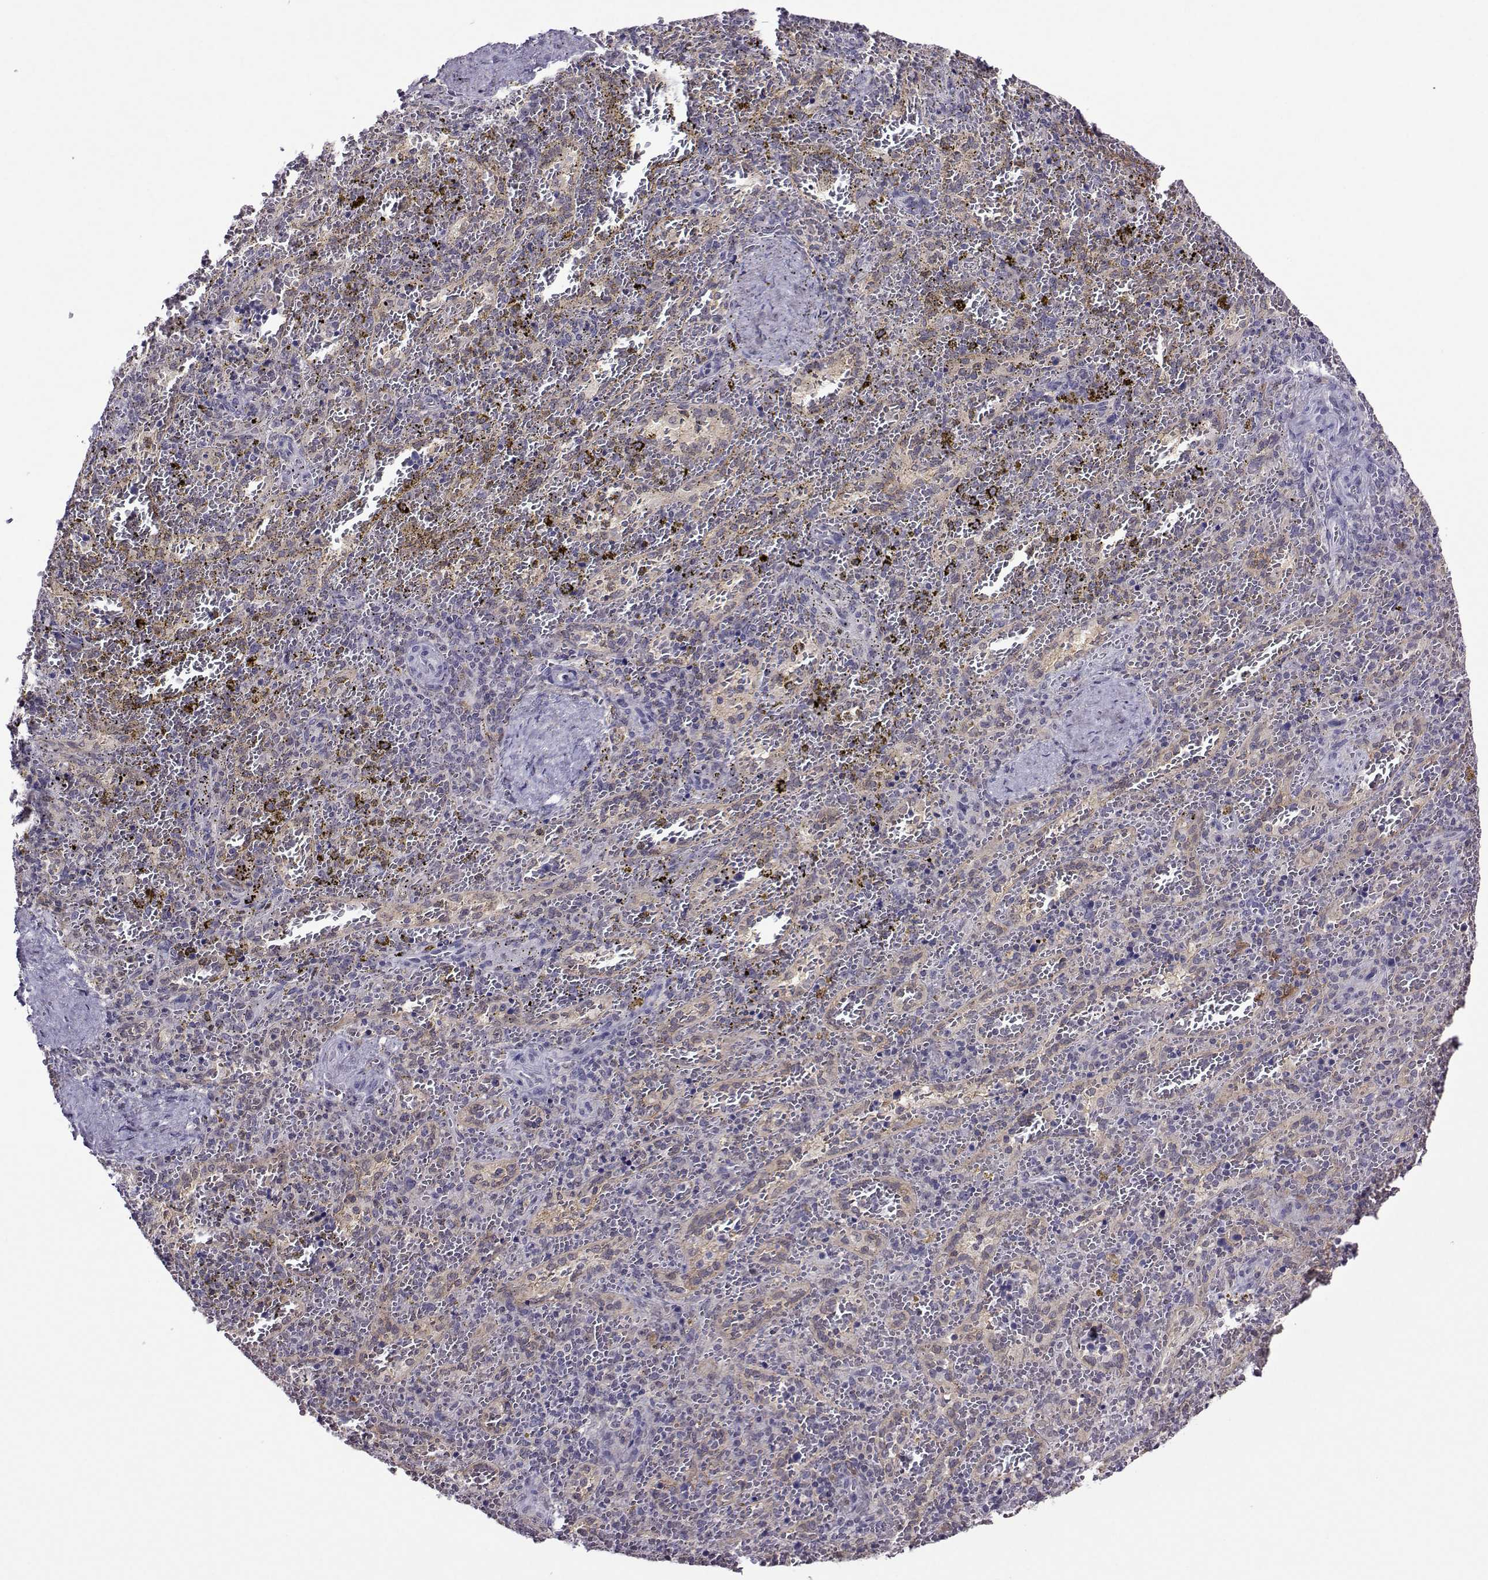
{"staining": {"intensity": "negative", "quantity": "none", "location": "none"}, "tissue": "spleen", "cell_type": "Cells in red pulp", "image_type": "normal", "snomed": [{"axis": "morphology", "description": "Normal tissue, NOS"}, {"axis": "topography", "description": "Spleen"}], "caption": "DAB (3,3'-diaminobenzidine) immunohistochemical staining of normal human spleen displays no significant positivity in cells in red pulp.", "gene": "DDX20", "patient": {"sex": "female", "age": 50}}